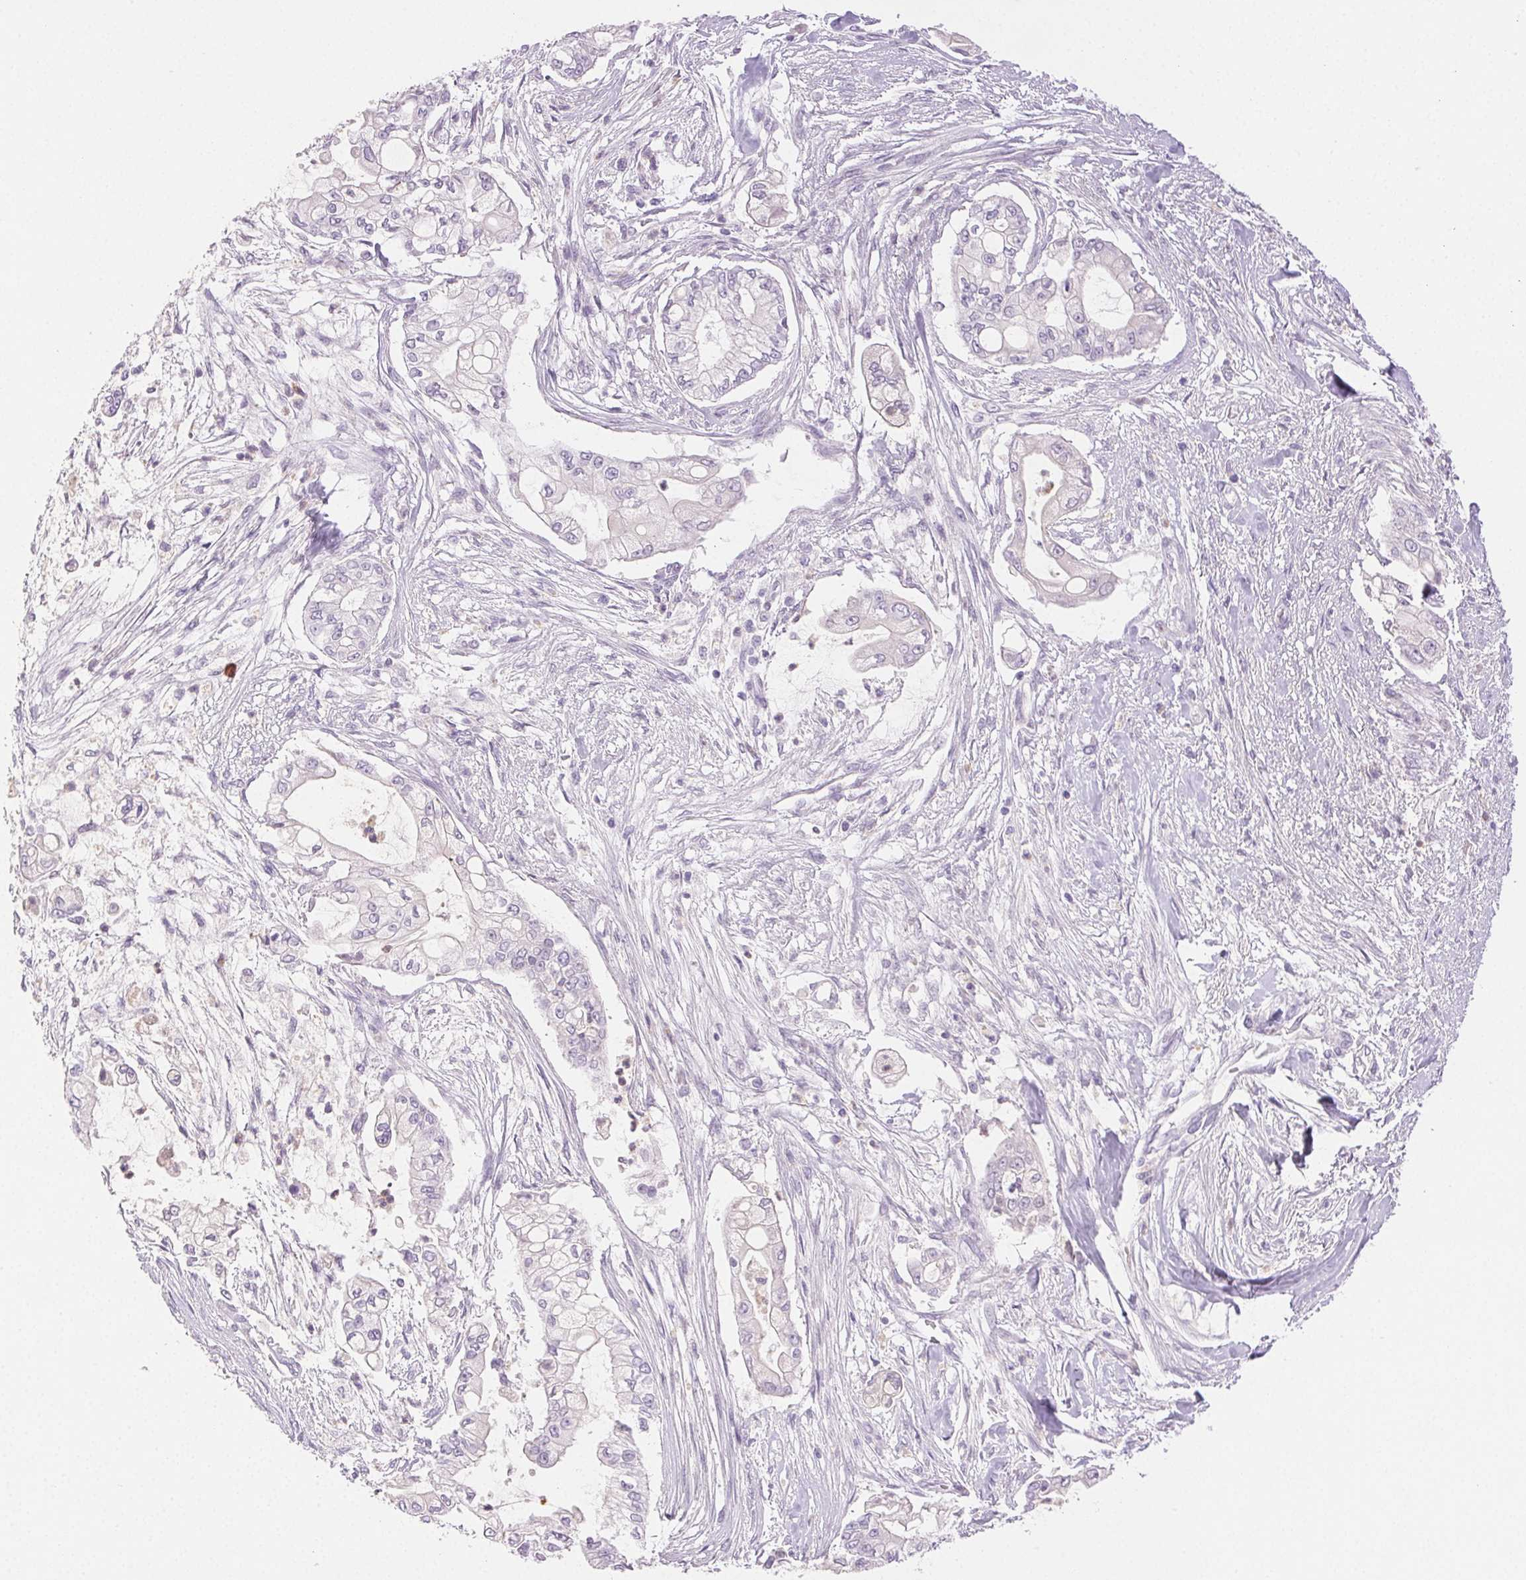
{"staining": {"intensity": "negative", "quantity": "none", "location": "none"}, "tissue": "pancreatic cancer", "cell_type": "Tumor cells", "image_type": "cancer", "snomed": [{"axis": "morphology", "description": "Adenocarcinoma, NOS"}, {"axis": "topography", "description": "Pancreas"}], "caption": "Tumor cells show no significant staining in pancreatic cancer. (DAB (3,3'-diaminobenzidine) immunohistochemistry (IHC) visualized using brightfield microscopy, high magnification).", "gene": "EMX2", "patient": {"sex": "female", "age": 69}}